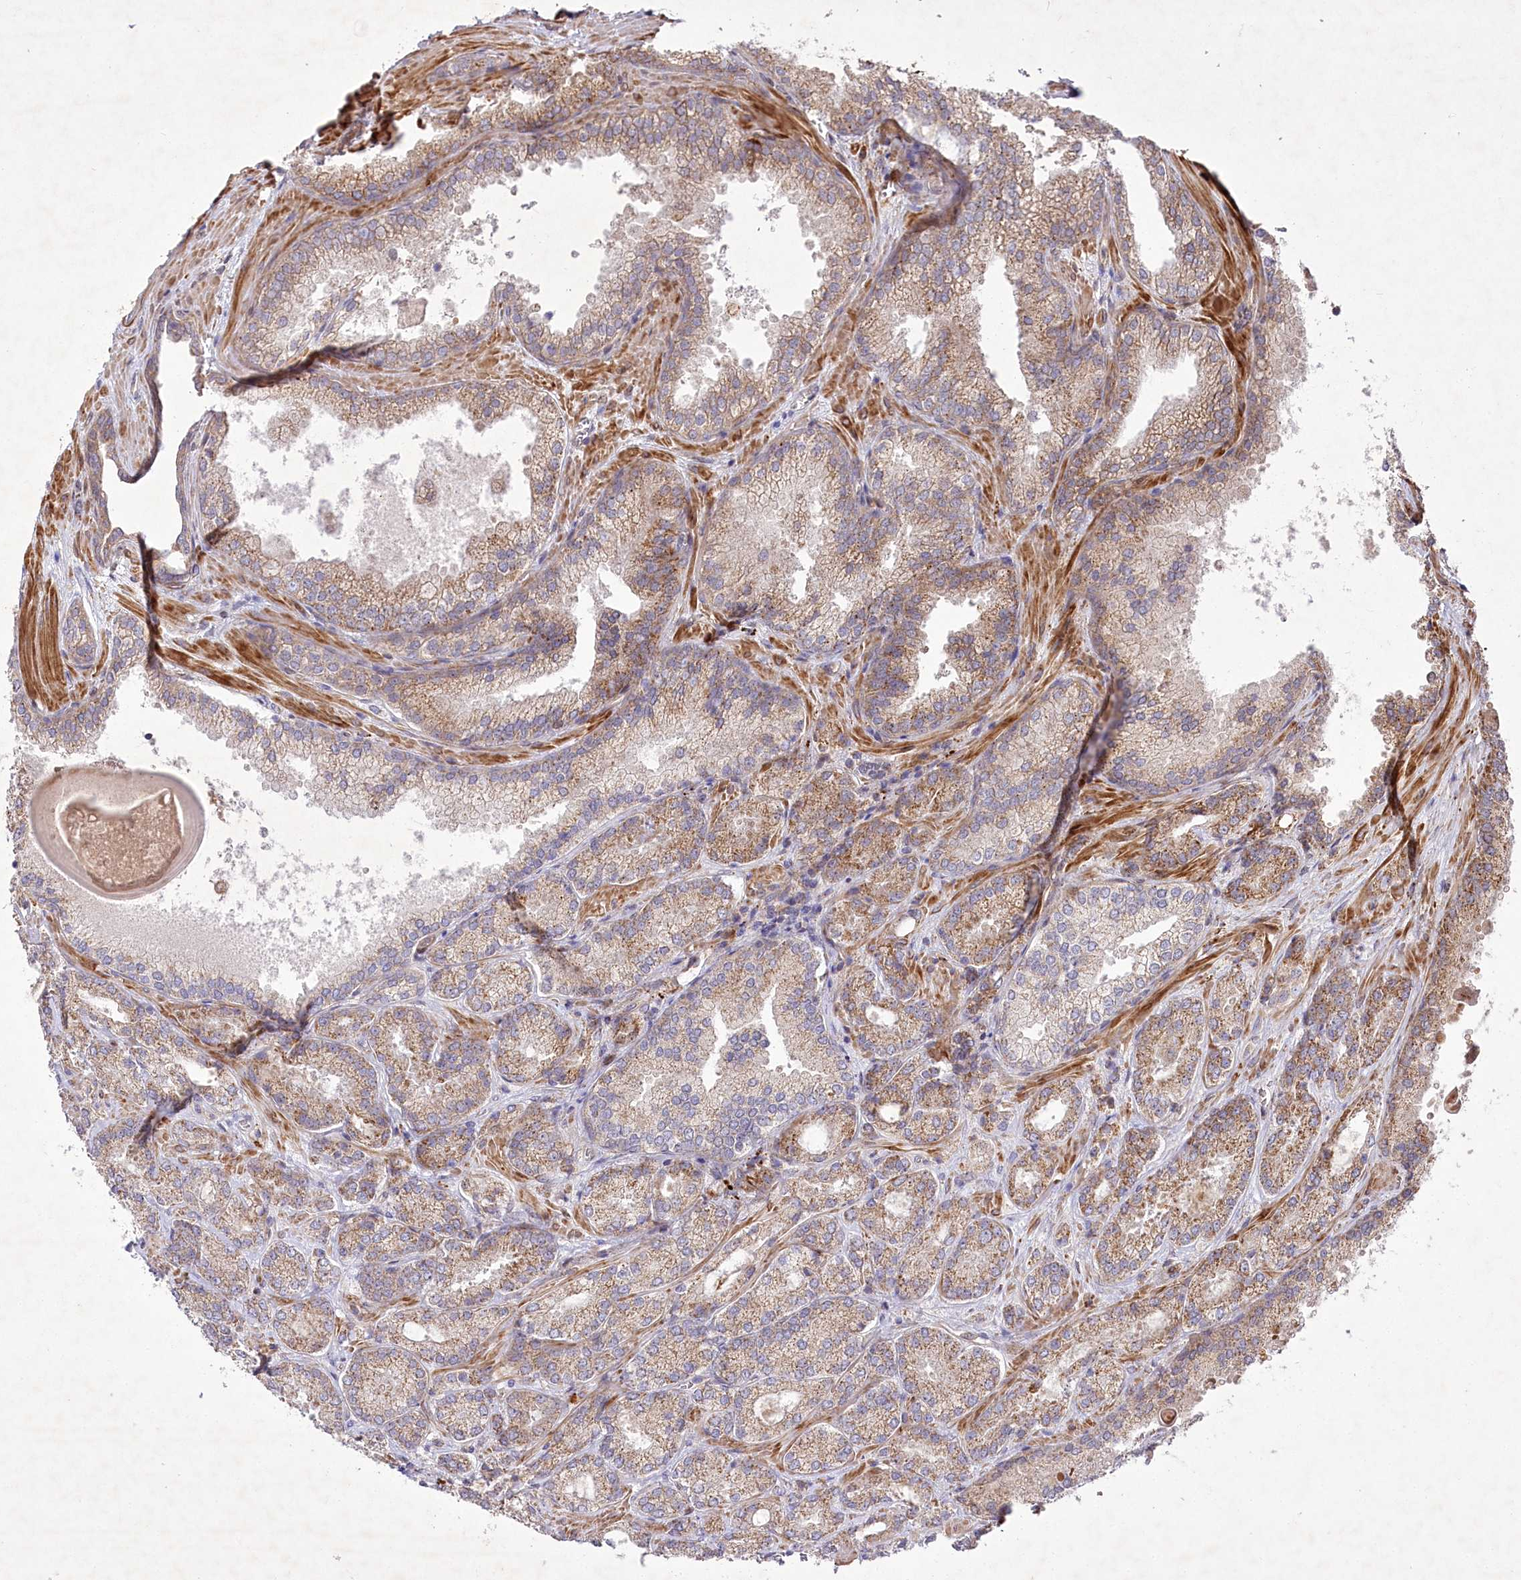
{"staining": {"intensity": "moderate", "quantity": ">75%", "location": "cytoplasmic/membranous"}, "tissue": "prostate cancer", "cell_type": "Tumor cells", "image_type": "cancer", "snomed": [{"axis": "morphology", "description": "Adenocarcinoma, Low grade"}, {"axis": "topography", "description": "Prostate"}], "caption": "High-power microscopy captured an immunohistochemistry (IHC) histopathology image of prostate cancer, revealing moderate cytoplasmic/membranous positivity in about >75% of tumor cells.", "gene": "PSTK", "patient": {"sex": "male", "age": 74}}